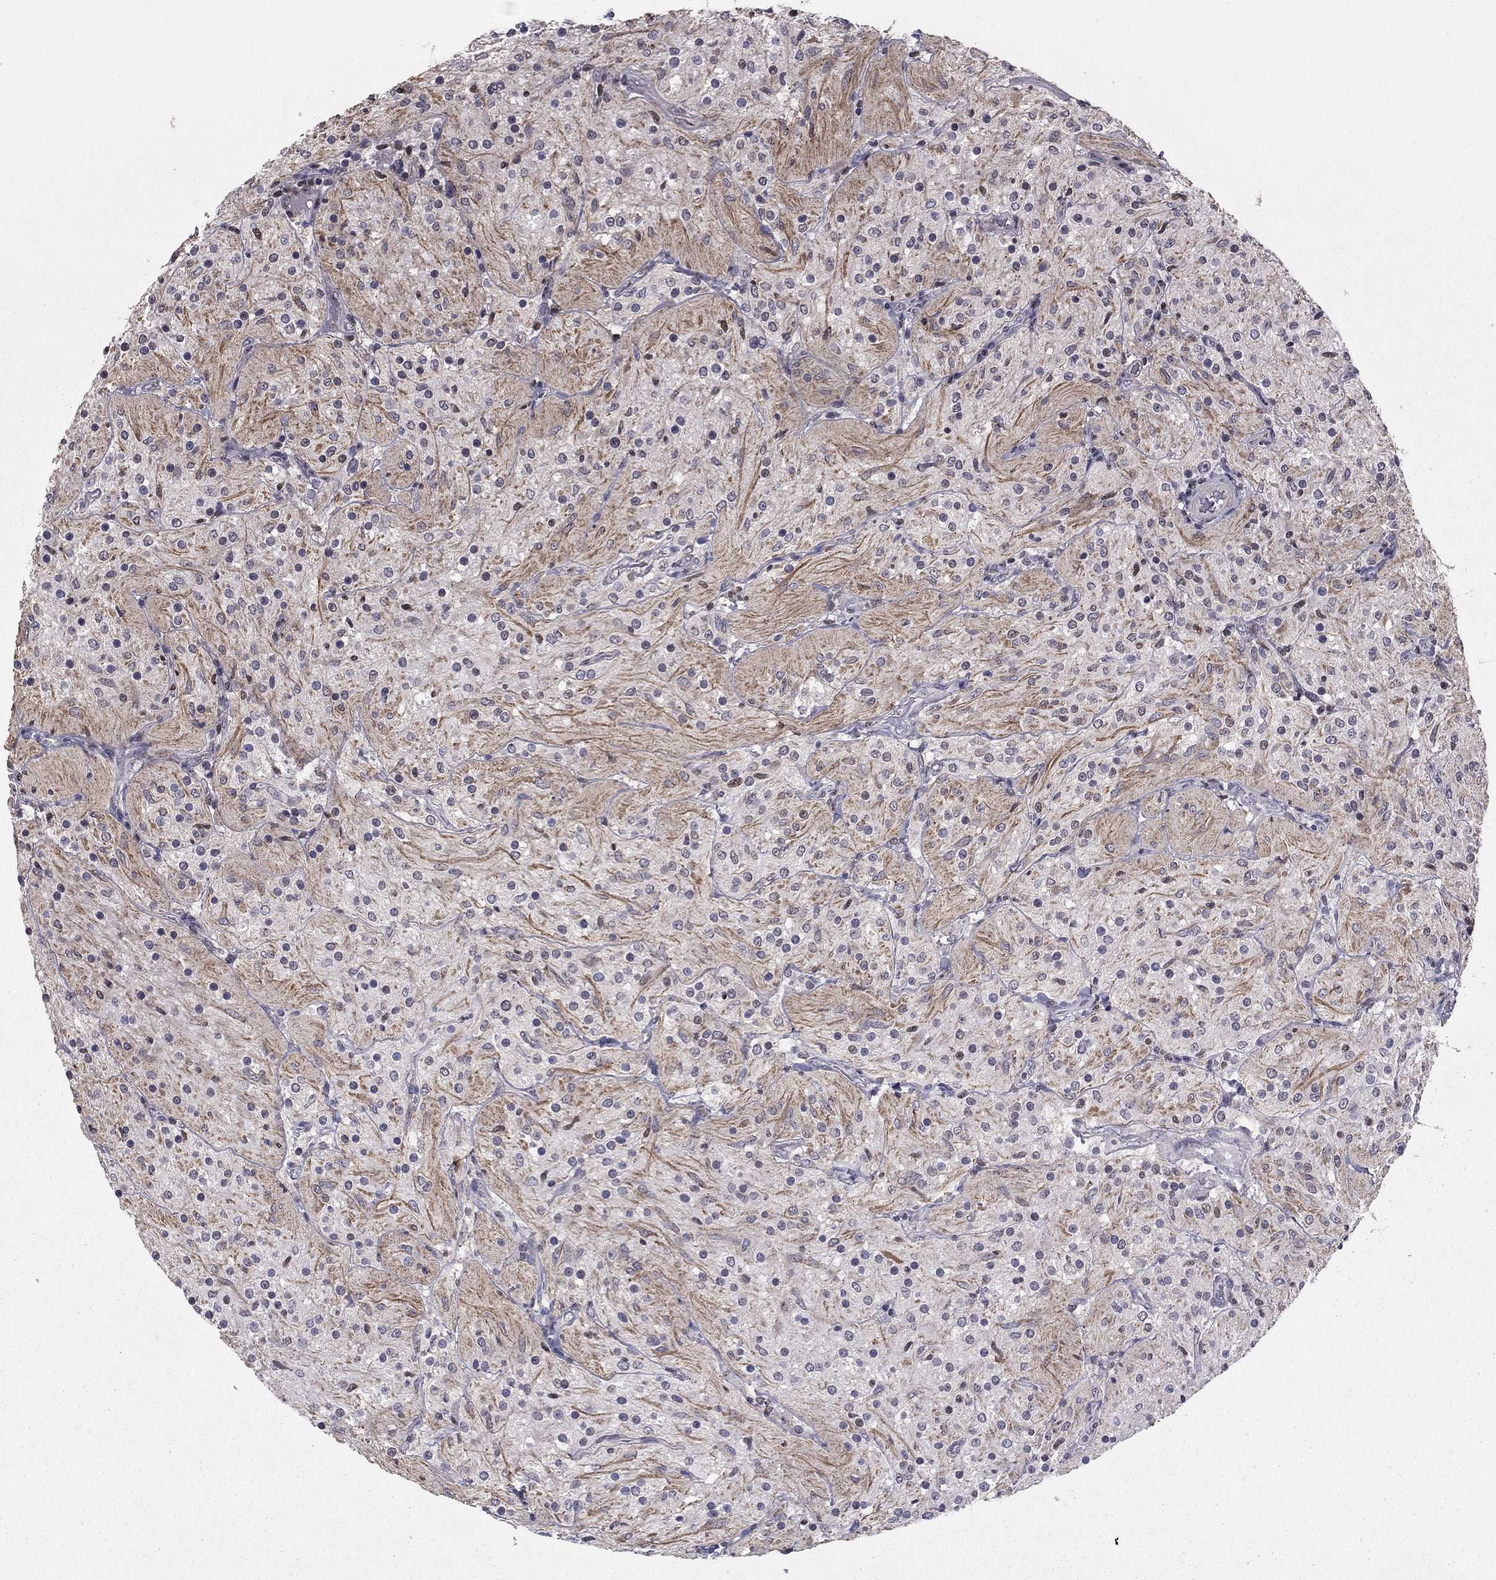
{"staining": {"intensity": "negative", "quantity": "none", "location": "none"}, "tissue": "glioma", "cell_type": "Tumor cells", "image_type": "cancer", "snomed": [{"axis": "morphology", "description": "Glioma, malignant, Low grade"}, {"axis": "topography", "description": "Brain"}], "caption": "IHC image of glioma stained for a protein (brown), which displays no staining in tumor cells. The staining was performed using DAB (3,3'-diaminobenzidine) to visualize the protein expression in brown, while the nuclei were stained in blue with hematoxylin (Magnification: 20x).", "gene": "HCN1", "patient": {"sex": "male", "age": 3}}